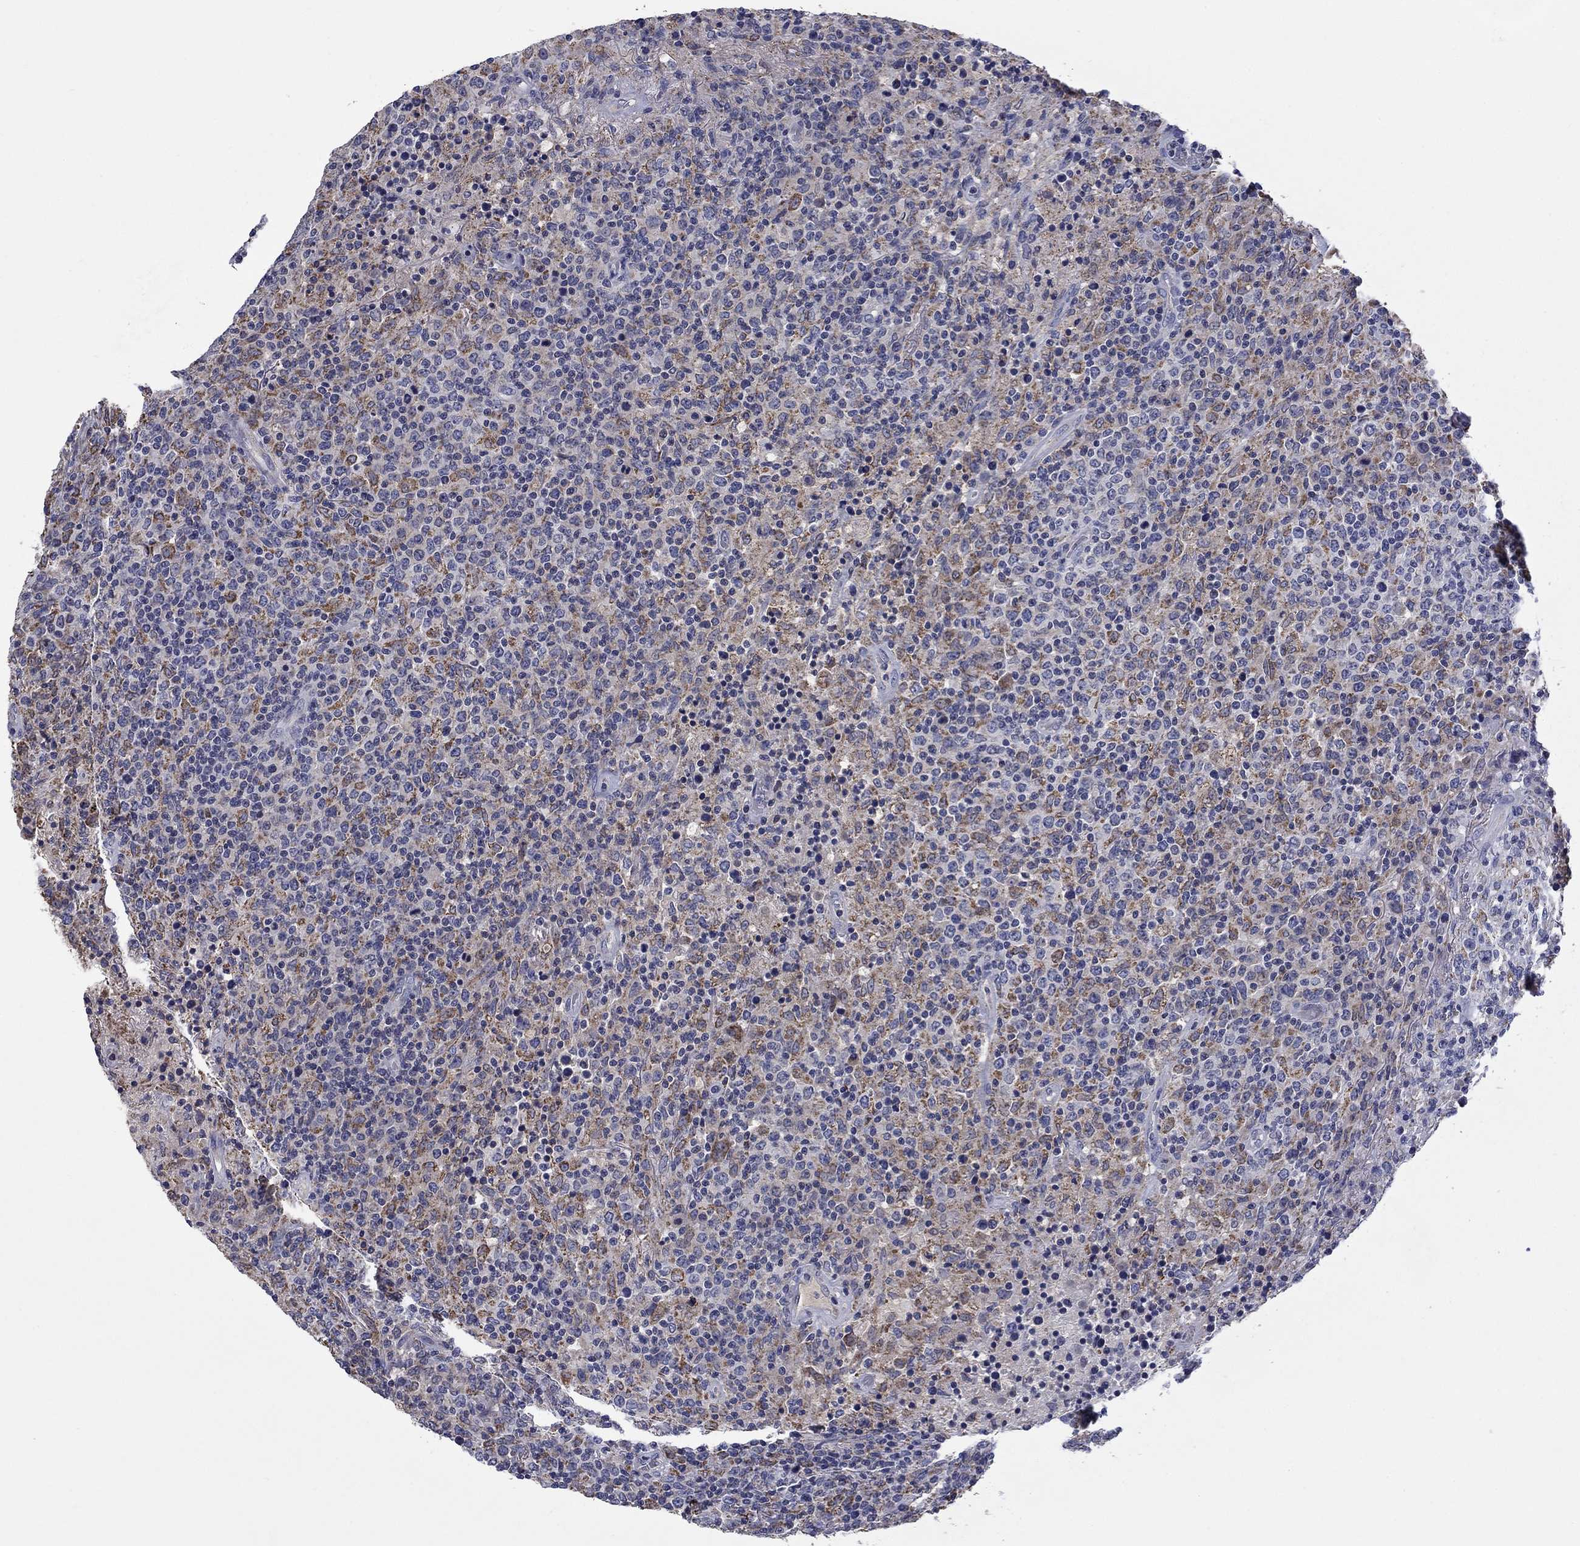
{"staining": {"intensity": "moderate", "quantity": "25%-75%", "location": "cytoplasmic/membranous"}, "tissue": "lymphoma", "cell_type": "Tumor cells", "image_type": "cancer", "snomed": [{"axis": "morphology", "description": "Malignant lymphoma, non-Hodgkin's type, High grade"}, {"axis": "topography", "description": "Lung"}], "caption": "Human high-grade malignant lymphoma, non-Hodgkin's type stained with a brown dye shows moderate cytoplasmic/membranous positive positivity in about 25%-75% of tumor cells.", "gene": "FRK", "patient": {"sex": "male", "age": 79}}